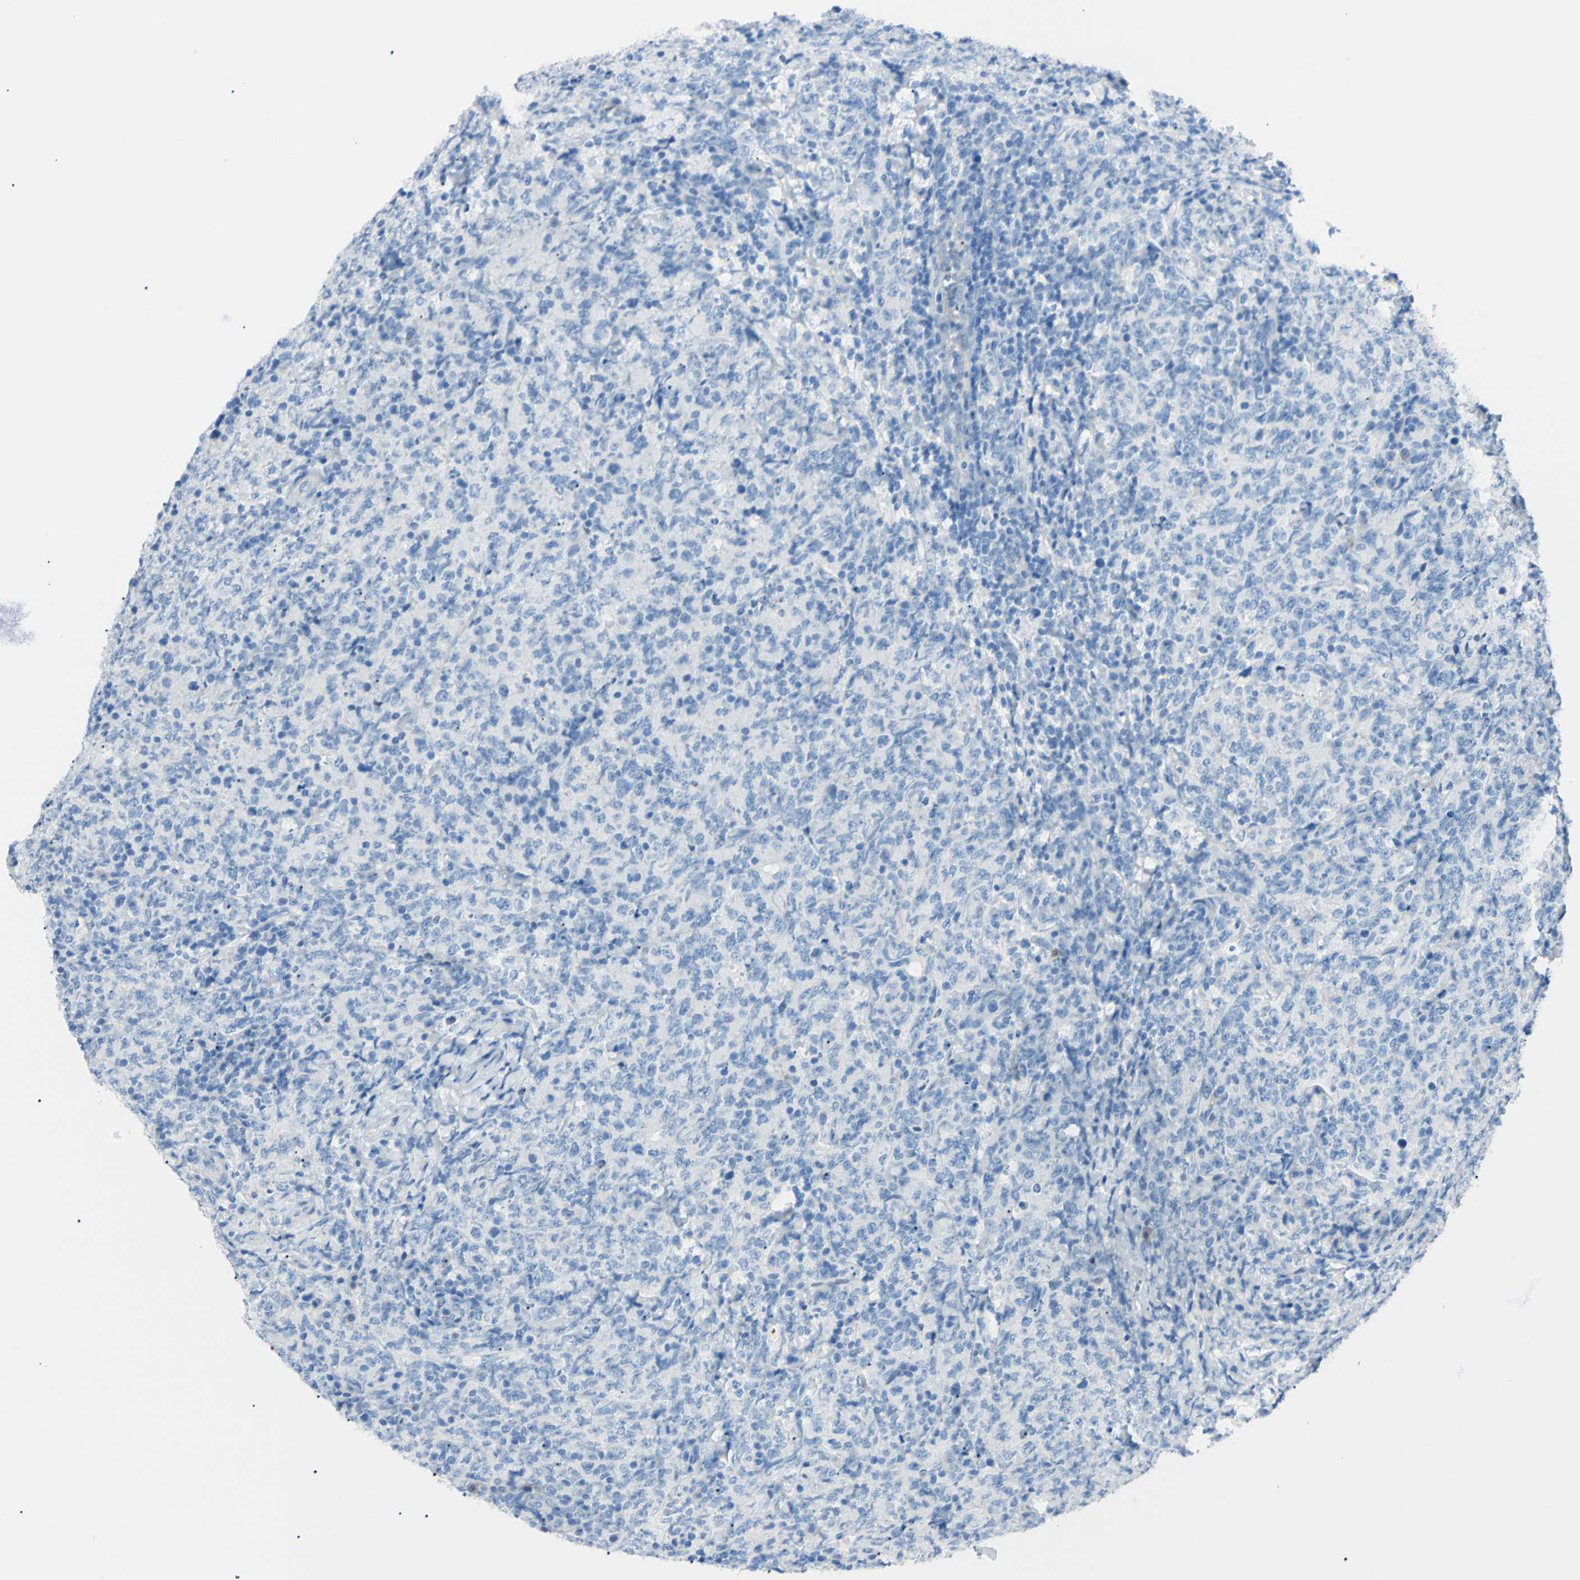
{"staining": {"intensity": "negative", "quantity": "none", "location": "none"}, "tissue": "lymphoma", "cell_type": "Tumor cells", "image_type": "cancer", "snomed": [{"axis": "morphology", "description": "Malignant lymphoma, non-Hodgkin's type, High grade"}, {"axis": "topography", "description": "Tonsil"}], "caption": "Malignant lymphoma, non-Hodgkin's type (high-grade) stained for a protein using IHC reveals no expression tumor cells.", "gene": "FOLH1", "patient": {"sex": "female", "age": 36}}